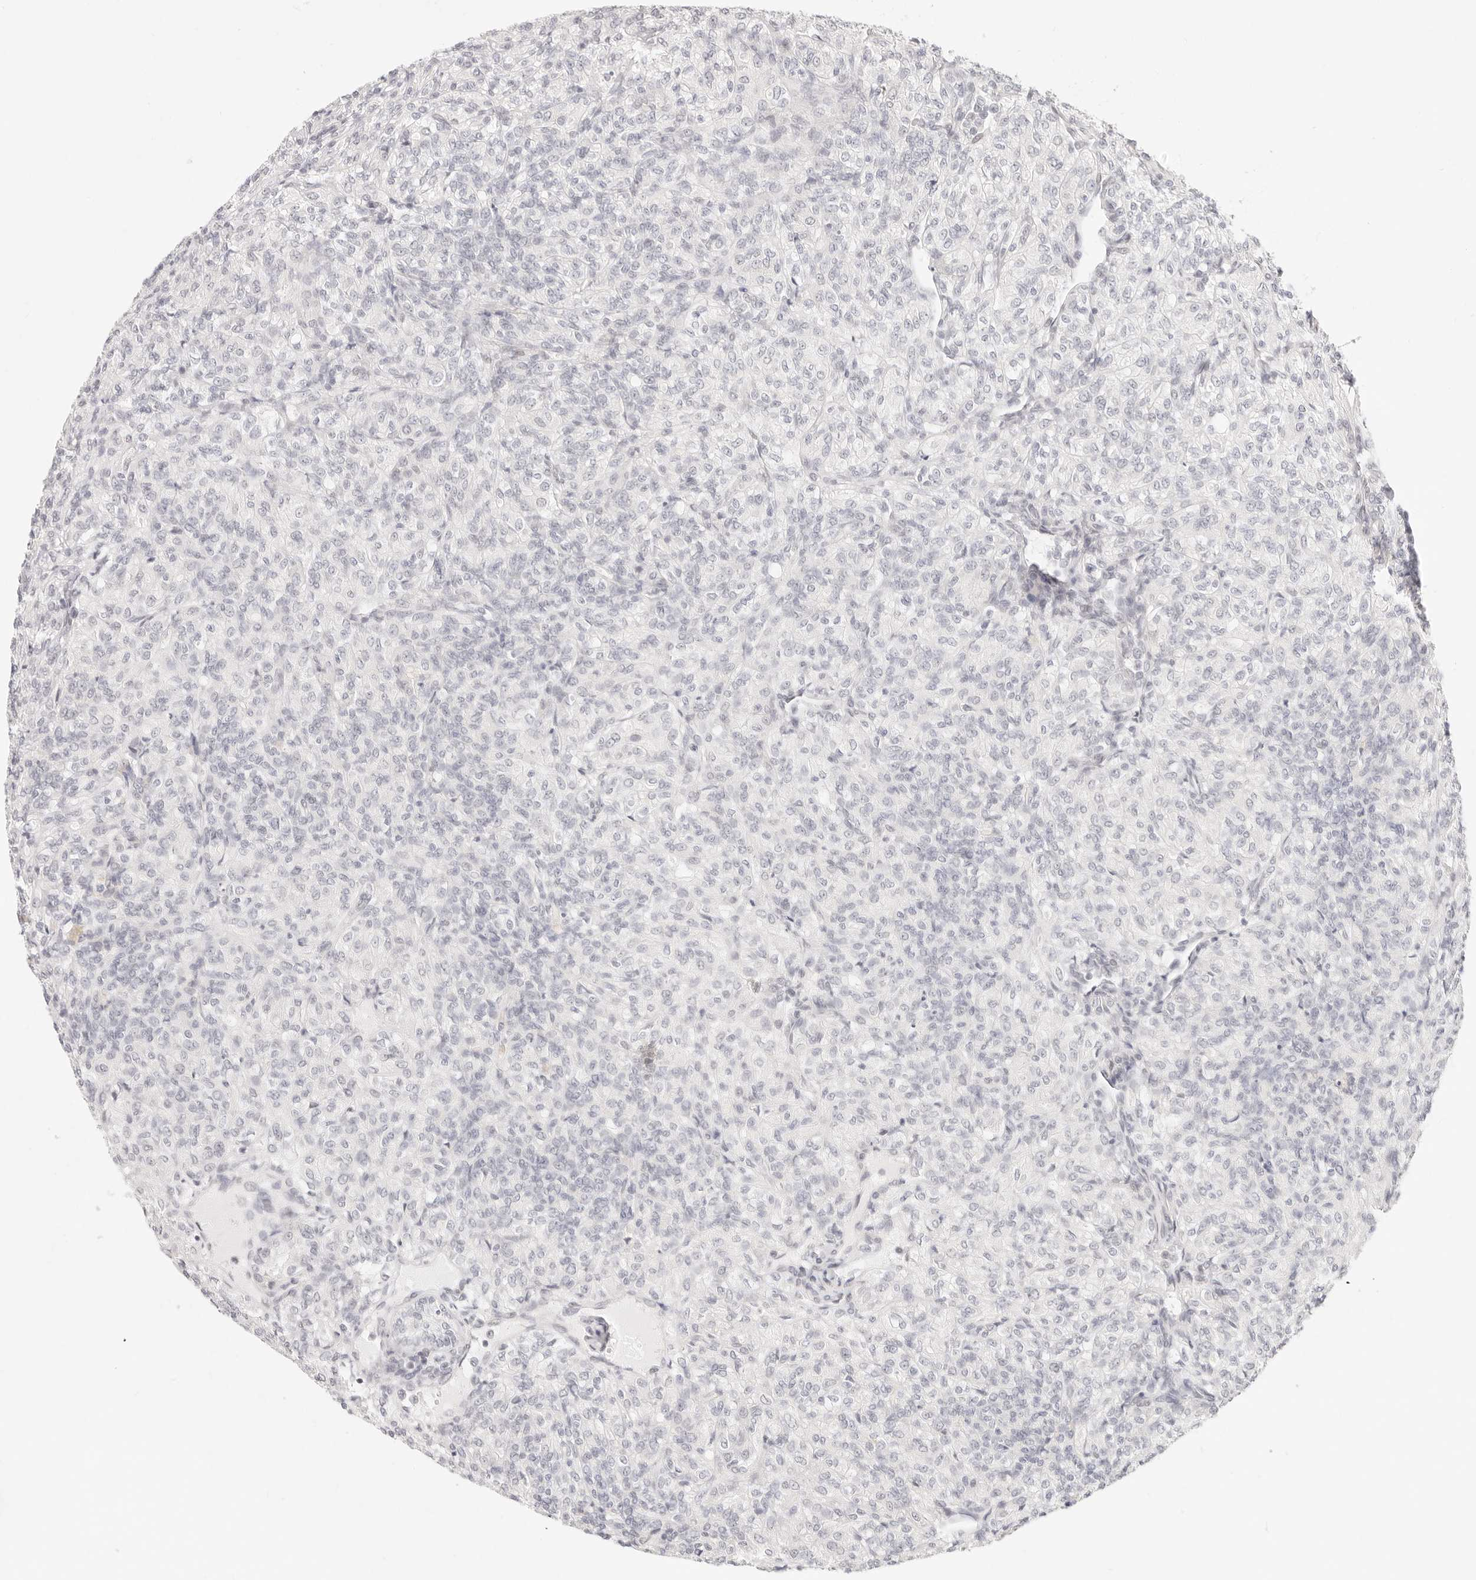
{"staining": {"intensity": "negative", "quantity": "none", "location": "none"}, "tissue": "renal cancer", "cell_type": "Tumor cells", "image_type": "cancer", "snomed": [{"axis": "morphology", "description": "Adenocarcinoma, NOS"}, {"axis": "topography", "description": "Kidney"}], "caption": "A micrograph of renal cancer stained for a protein displays no brown staining in tumor cells. (DAB immunohistochemistry (IHC), high magnification).", "gene": "ZC3H11A", "patient": {"sex": "male", "age": 77}}